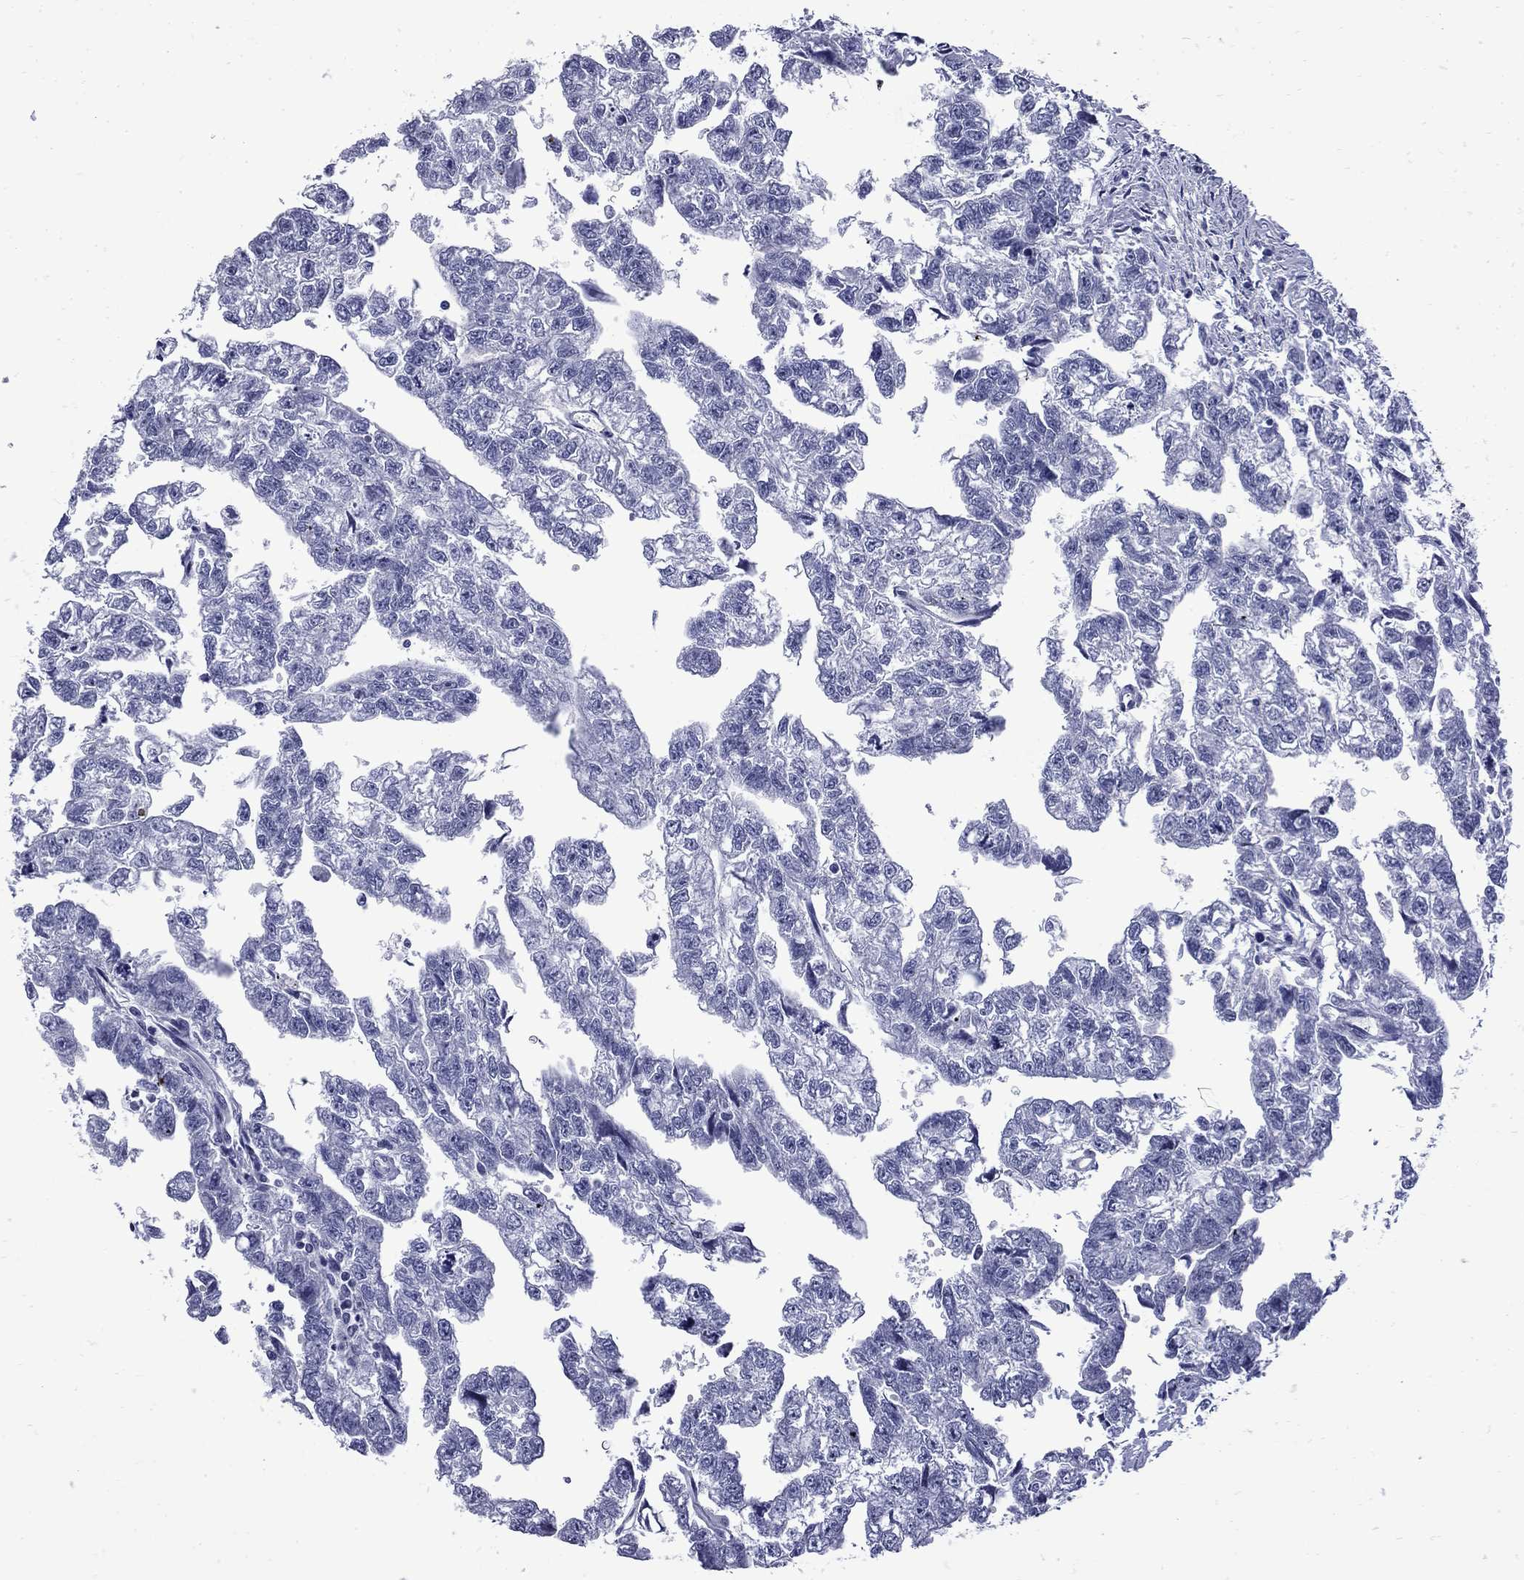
{"staining": {"intensity": "negative", "quantity": "none", "location": "none"}, "tissue": "testis cancer", "cell_type": "Tumor cells", "image_type": "cancer", "snomed": [{"axis": "morphology", "description": "Carcinoma, Embryonal, NOS"}, {"axis": "morphology", "description": "Teratoma, malignant, NOS"}, {"axis": "topography", "description": "Testis"}], "caption": "This is an immunohistochemistry (IHC) image of human testis cancer (embryonal carcinoma). There is no staining in tumor cells.", "gene": "MGARP", "patient": {"sex": "male", "age": 44}}